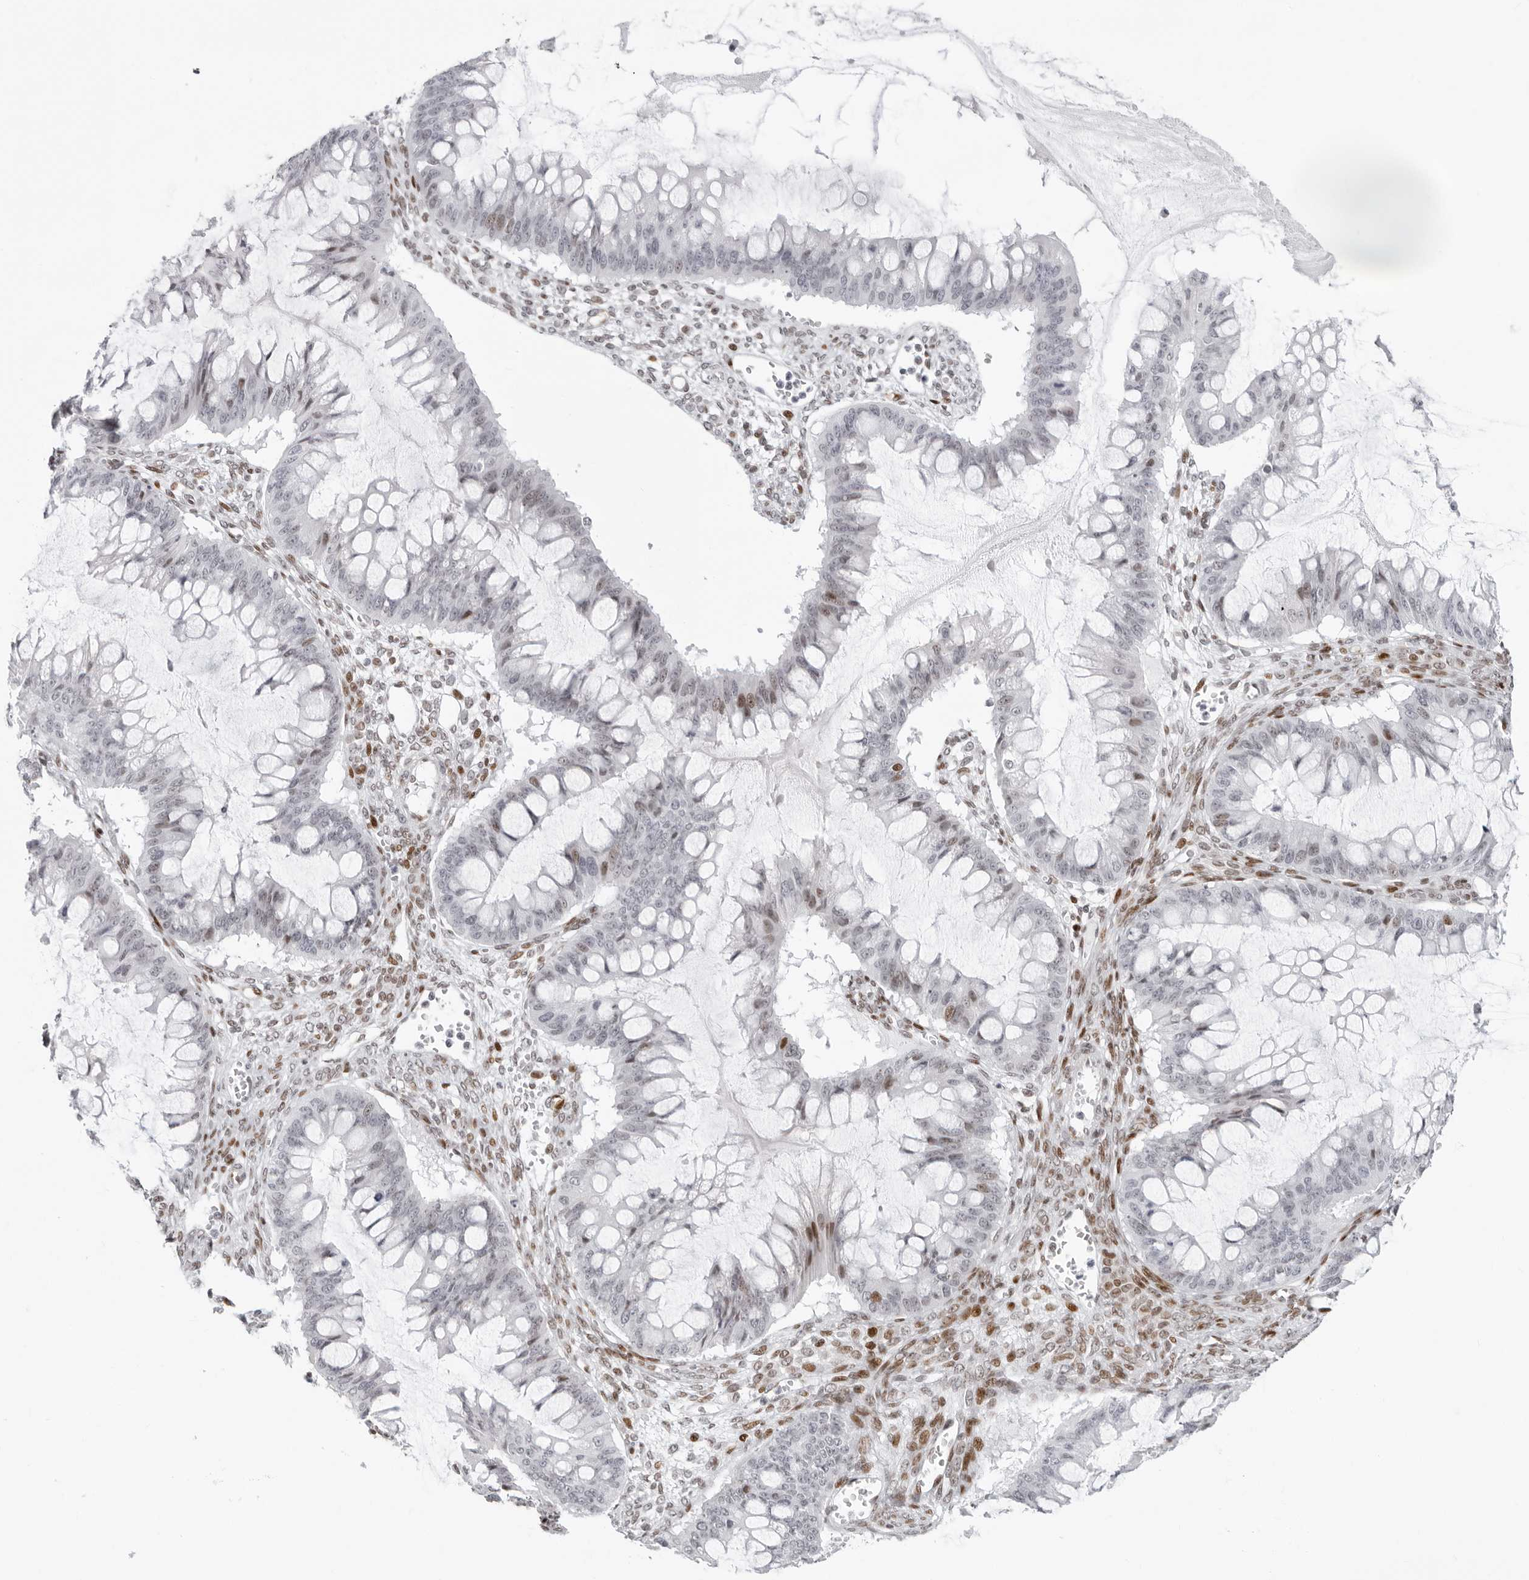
{"staining": {"intensity": "moderate", "quantity": "<25%", "location": "nuclear"}, "tissue": "ovarian cancer", "cell_type": "Tumor cells", "image_type": "cancer", "snomed": [{"axis": "morphology", "description": "Cystadenocarcinoma, mucinous, NOS"}, {"axis": "topography", "description": "Ovary"}], "caption": "Protein expression by immunohistochemistry (IHC) shows moderate nuclear positivity in approximately <25% of tumor cells in mucinous cystadenocarcinoma (ovarian). (brown staining indicates protein expression, while blue staining denotes nuclei).", "gene": "NTPCR", "patient": {"sex": "female", "age": 73}}